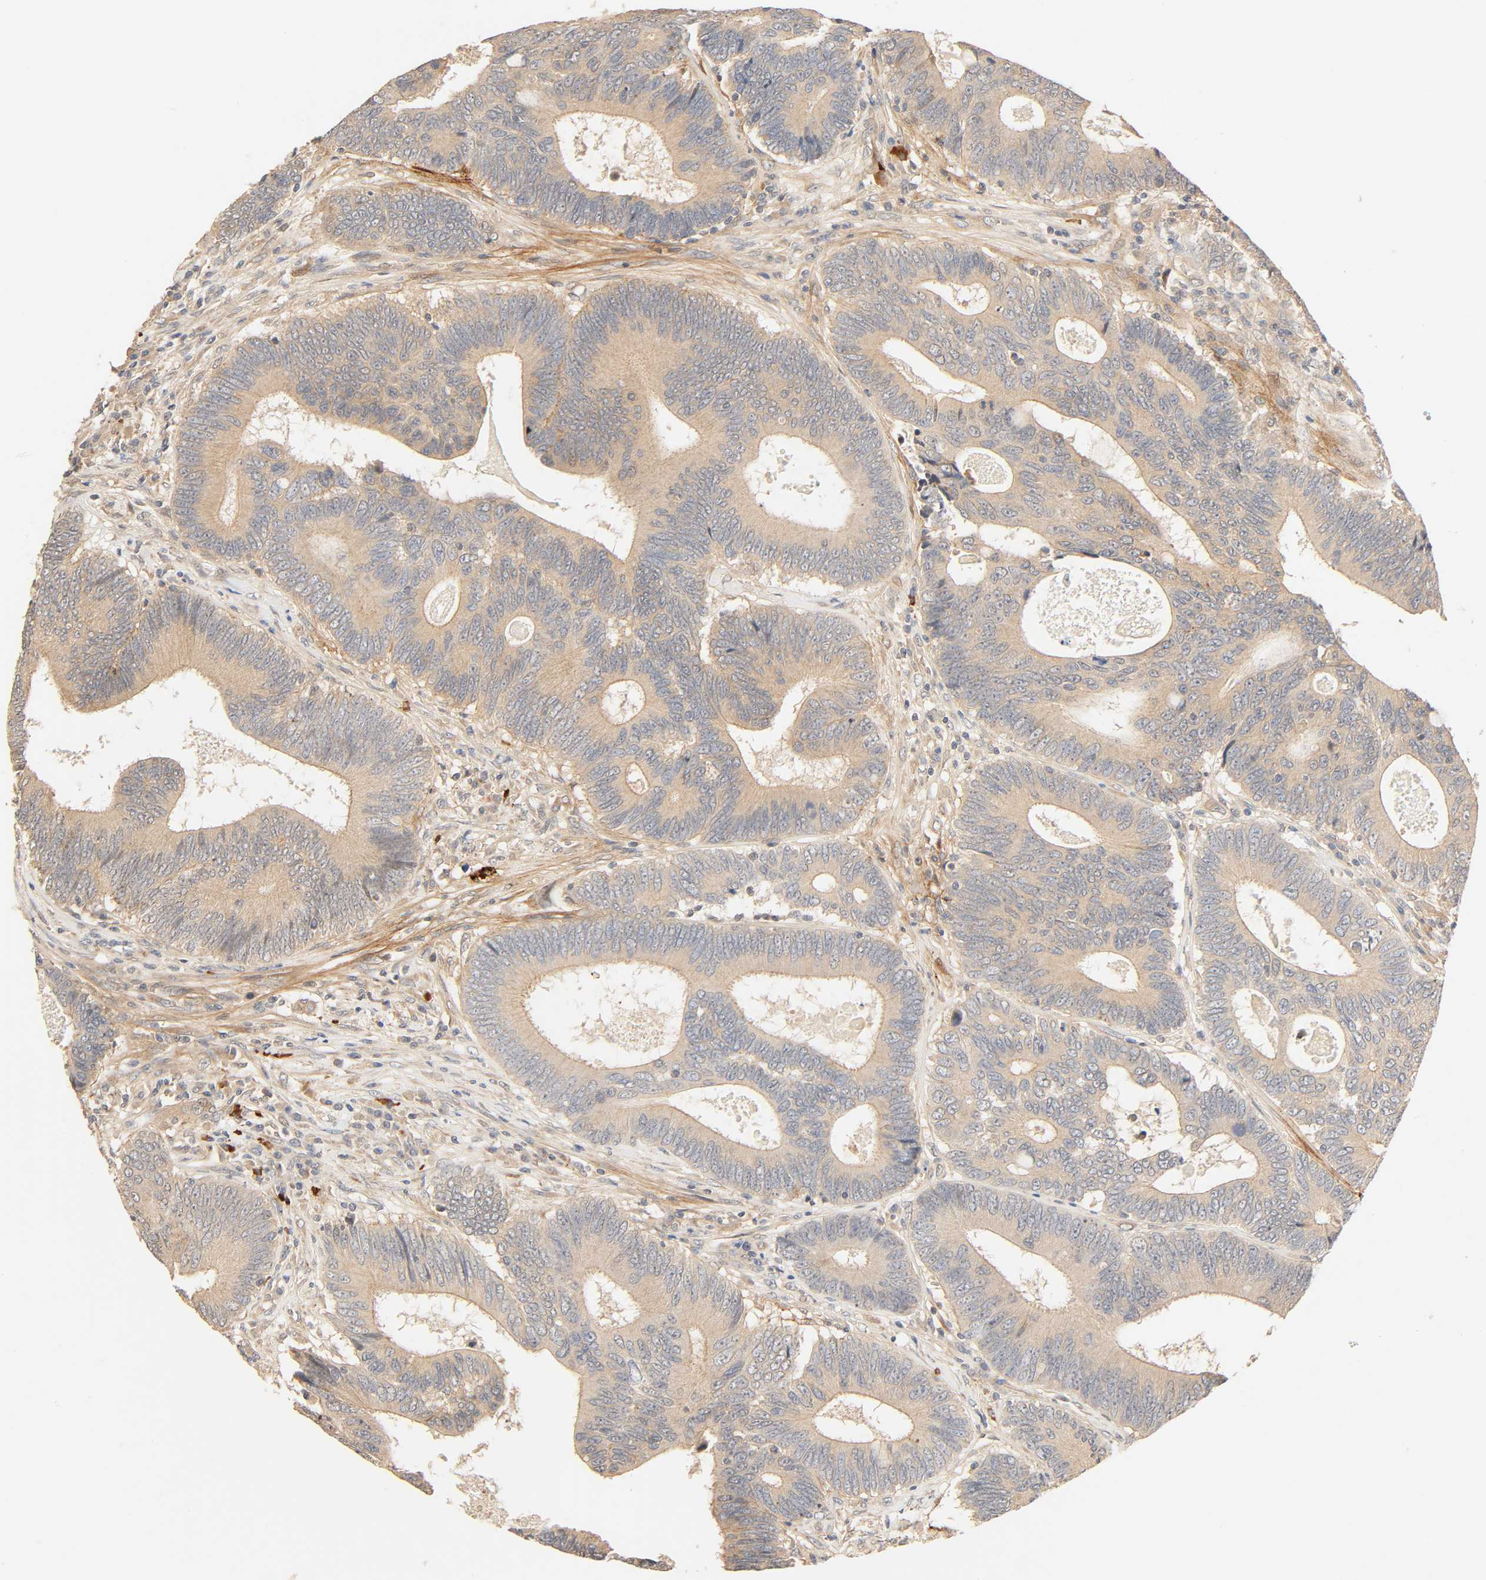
{"staining": {"intensity": "moderate", "quantity": ">75%", "location": "cytoplasmic/membranous"}, "tissue": "colorectal cancer", "cell_type": "Tumor cells", "image_type": "cancer", "snomed": [{"axis": "morphology", "description": "Adenocarcinoma, NOS"}, {"axis": "topography", "description": "Colon"}], "caption": "Colorectal cancer (adenocarcinoma) was stained to show a protein in brown. There is medium levels of moderate cytoplasmic/membranous positivity in about >75% of tumor cells. (DAB = brown stain, brightfield microscopy at high magnification).", "gene": "CACNA1G", "patient": {"sex": "female", "age": 78}}